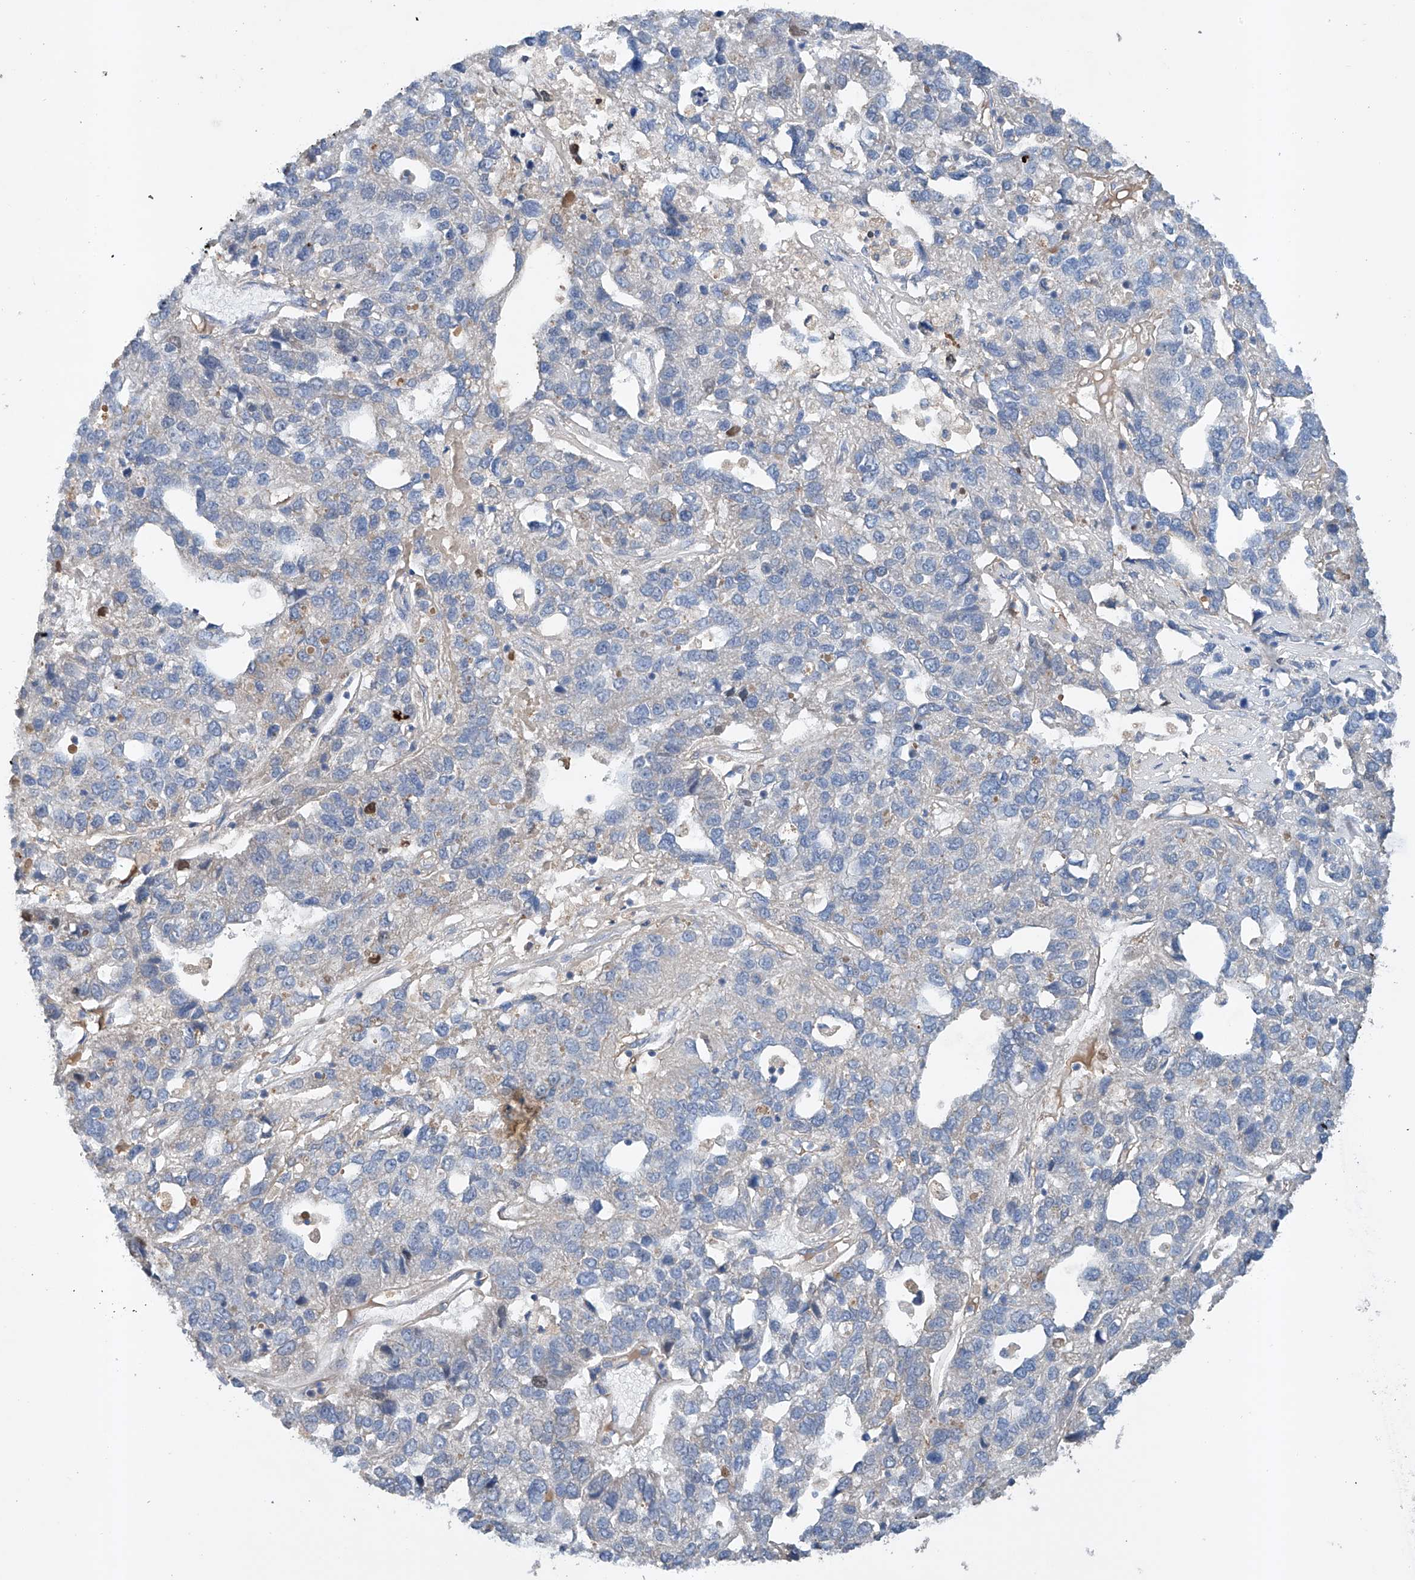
{"staining": {"intensity": "negative", "quantity": "none", "location": "none"}, "tissue": "pancreatic cancer", "cell_type": "Tumor cells", "image_type": "cancer", "snomed": [{"axis": "morphology", "description": "Adenocarcinoma, NOS"}, {"axis": "topography", "description": "Pancreas"}], "caption": "This is an immunohistochemistry image of human pancreatic cancer (adenocarcinoma). There is no staining in tumor cells.", "gene": "GPC4", "patient": {"sex": "female", "age": 61}}